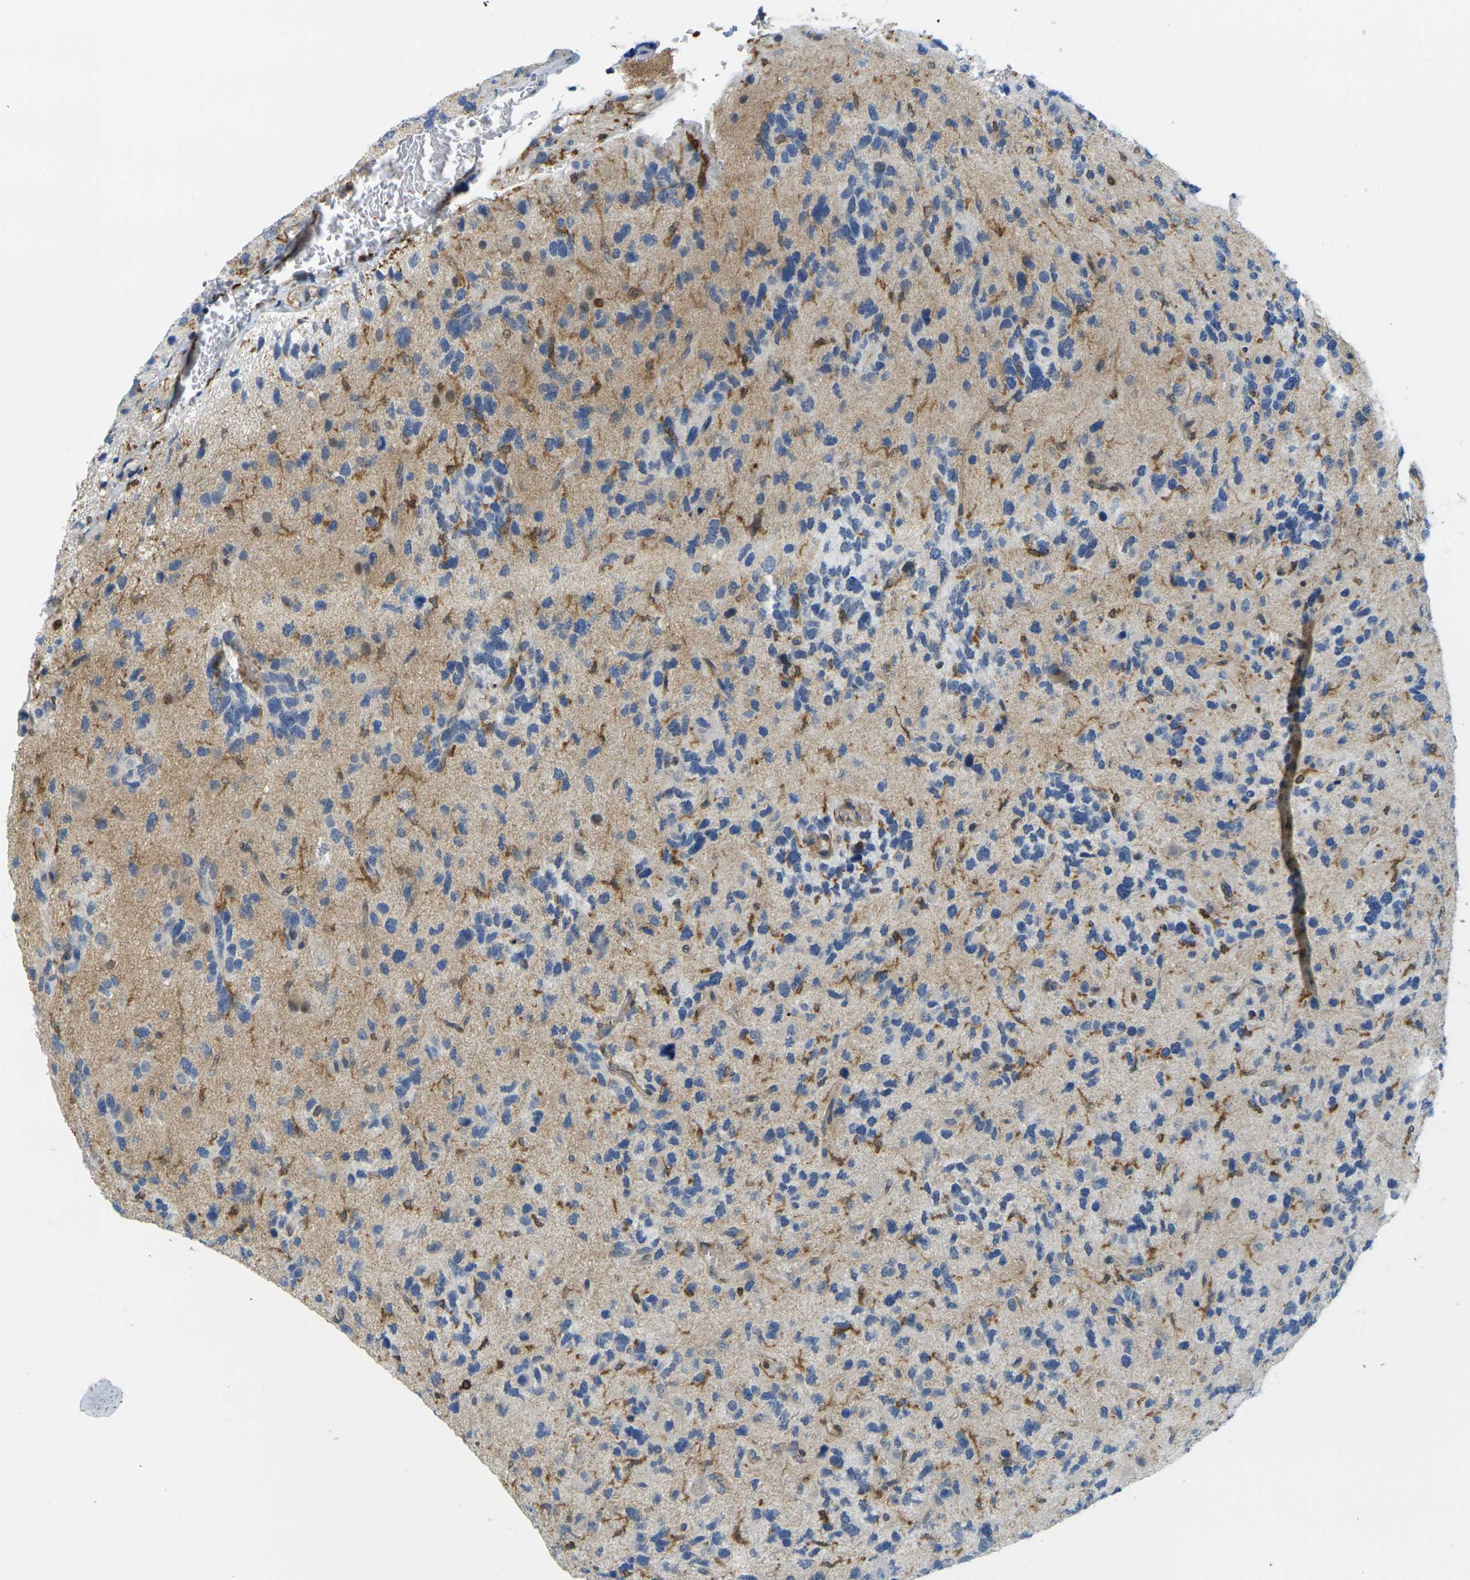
{"staining": {"intensity": "negative", "quantity": "none", "location": "none"}, "tissue": "glioma", "cell_type": "Tumor cells", "image_type": "cancer", "snomed": [{"axis": "morphology", "description": "Glioma, malignant, High grade"}, {"axis": "topography", "description": "Brain"}], "caption": "Tumor cells show no significant staining in glioma. (IHC, brightfield microscopy, high magnification).", "gene": "LASP1", "patient": {"sex": "female", "age": 58}}